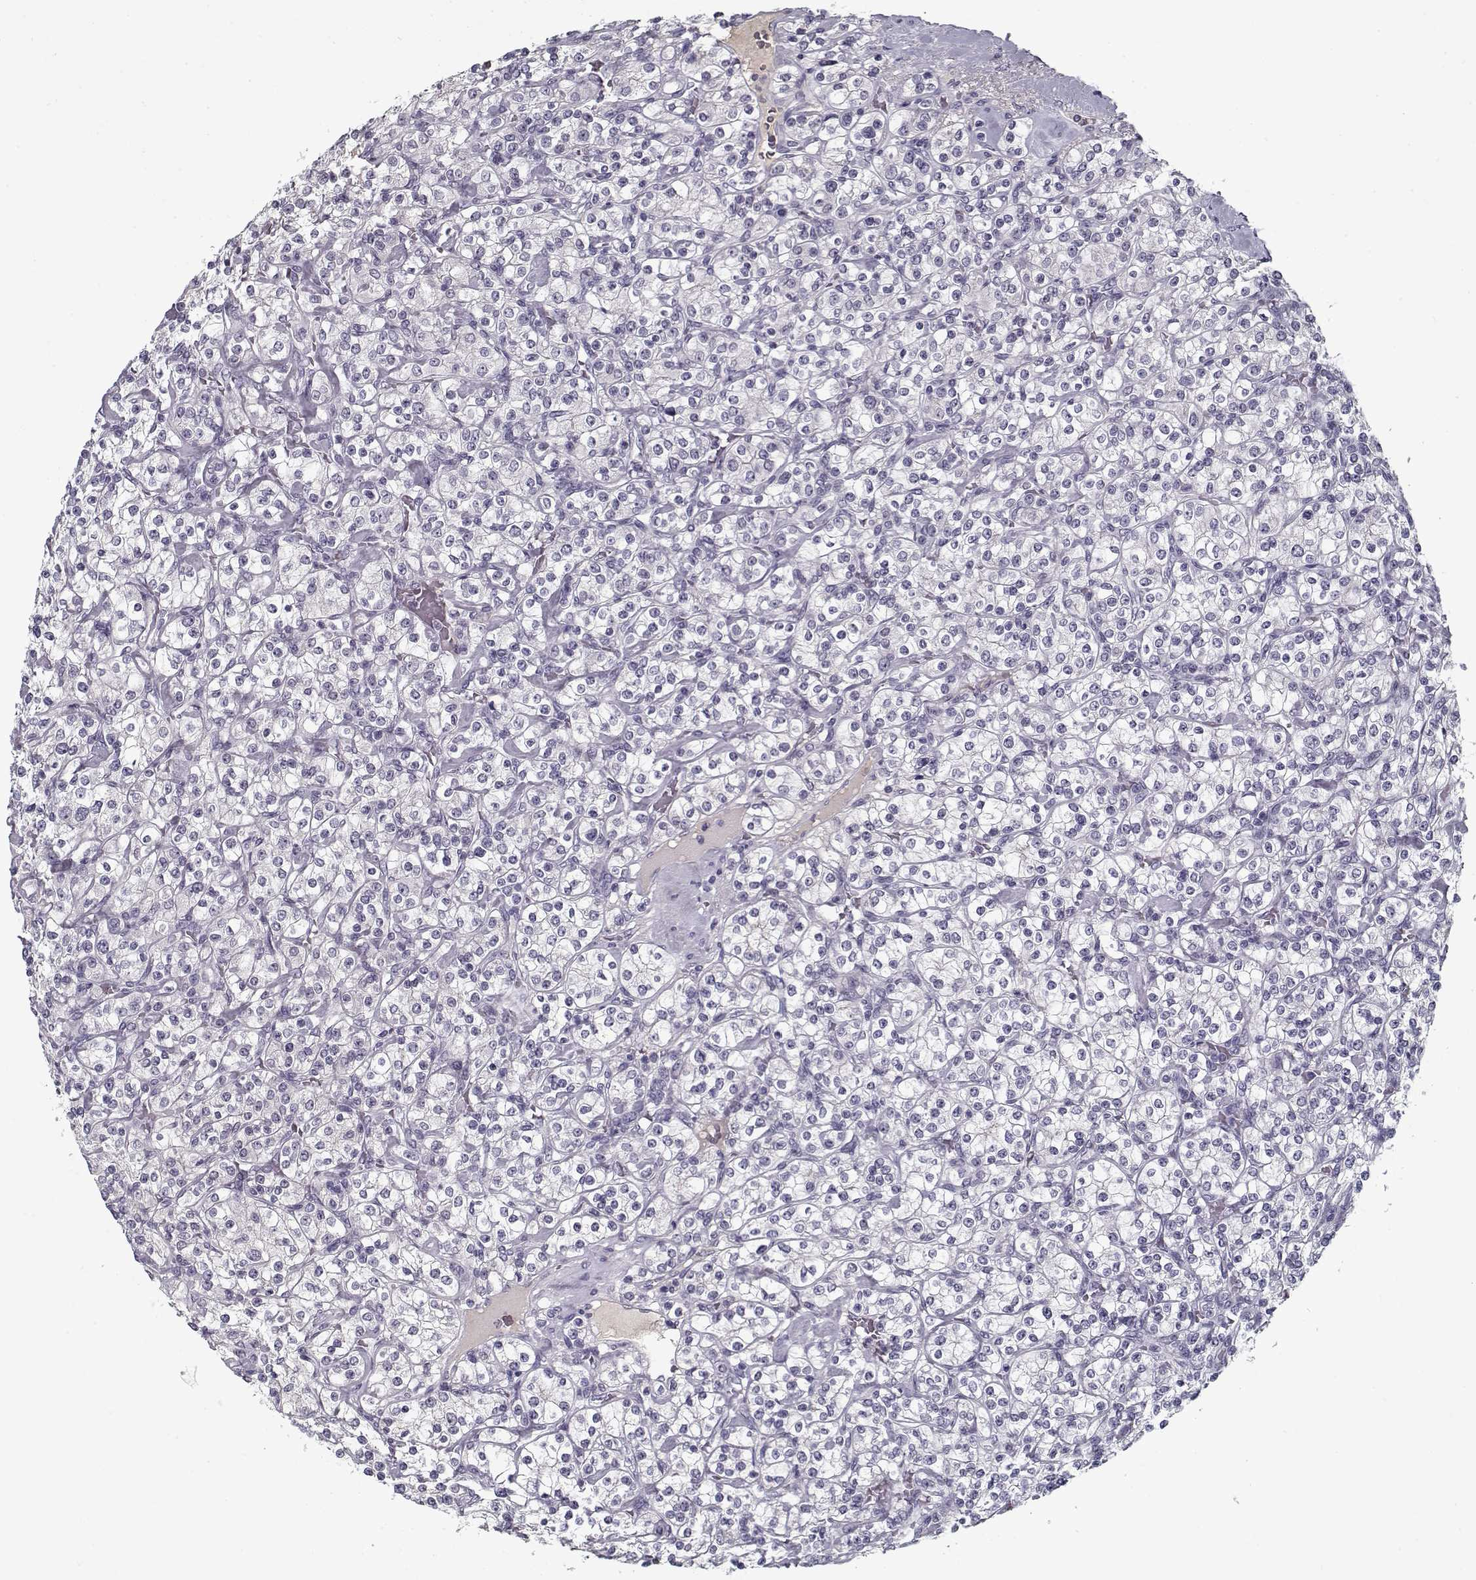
{"staining": {"intensity": "negative", "quantity": "none", "location": "none"}, "tissue": "renal cancer", "cell_type": "Tumor cells", "image_type": "cancer", "snomed": [{"axis": "morphology", "description": "Adenocarcinoma, NOS"}, {"axis": "topography", "description": "Kidney"}], "caption": "There is no significant positivity in tumor cells of renal cancer. (Brightfield microscopy of DAB (3,3'-diaminobenzidine) immunohistochemistry (IHC) at high magnification).", "gene": "SPACA9", "patient": {"sex": "male", "age": 77}}